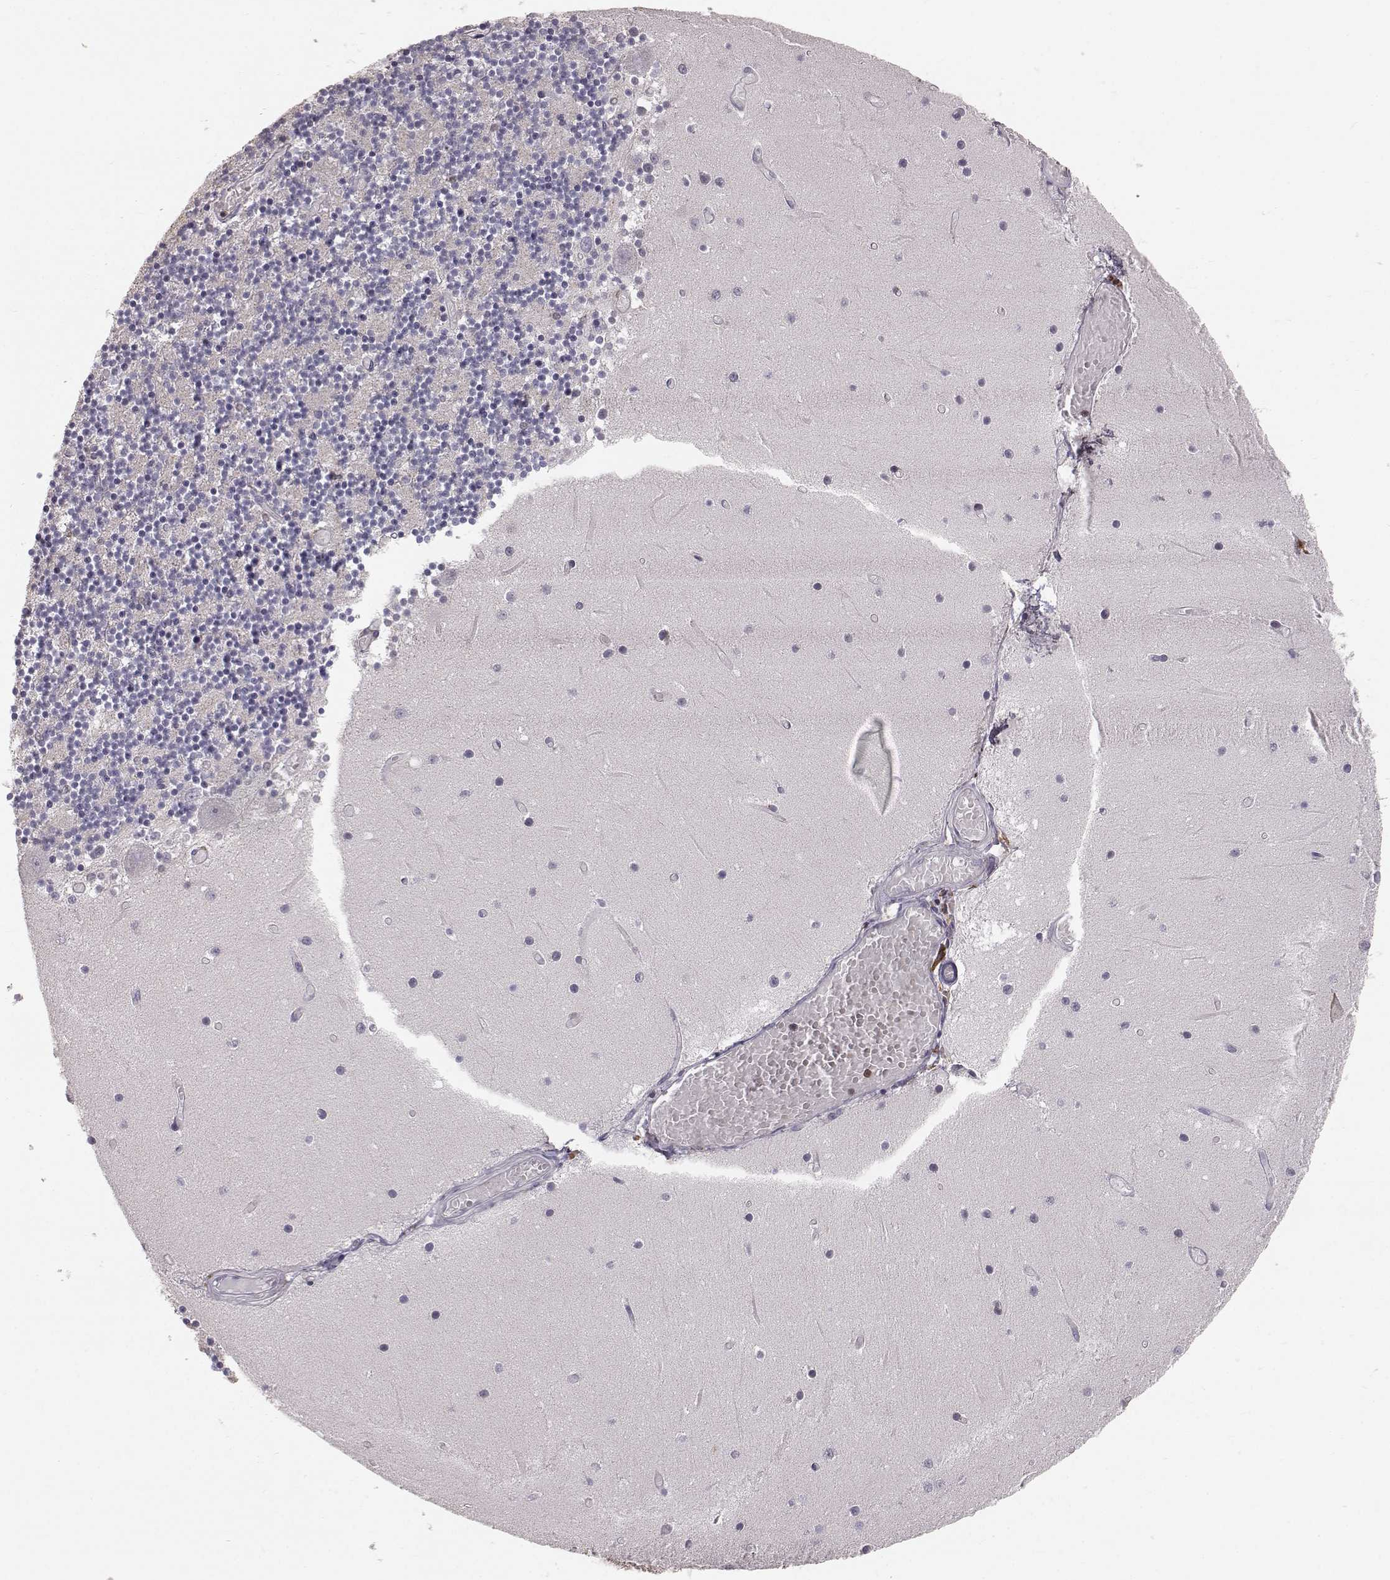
{"staining": {"intensity": "negative", "quantity": "none", "location": "none"}, "tissue": "cerebellum", "cell_type": "Cells in granular layer", "image_type": "normal", "snomed": [{"axis": "morphology", "description": "Normal tissue, NOS"}, {"axis": "topography", "description": "Cerebellum"}], "caption": "IHC of benign human cerebellum exhibits no staining in cells in granular layer. (DAB (3,3'-diaminobenzidine) immunohistochemistry (IHC) with hematoxylin counter stain).", "gene": "GRAP2", "patient": {"sex": "female", "age": 28}}